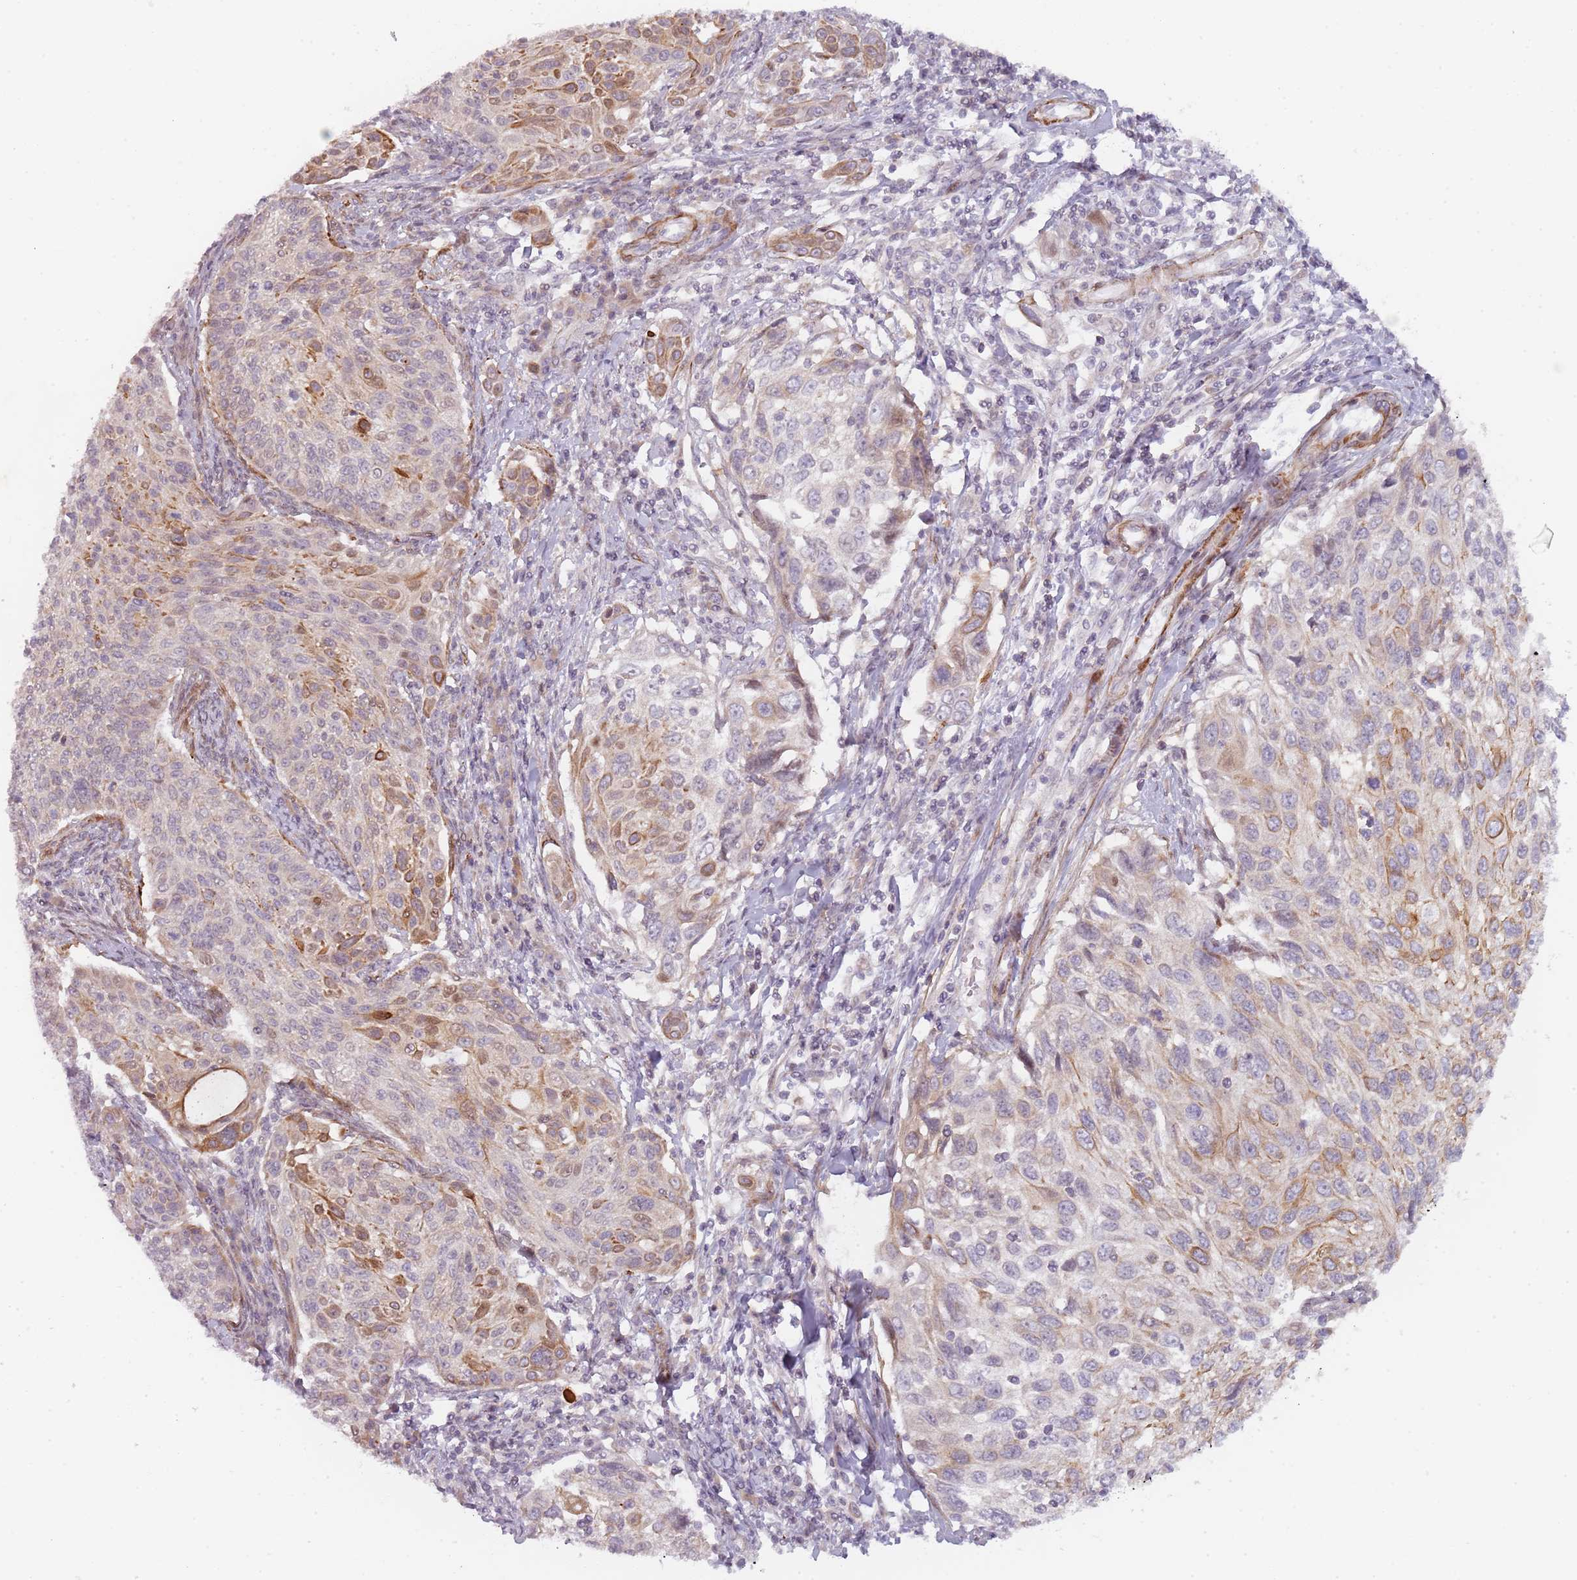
{"staining": {"intensity": "moderate", "quantity": "<25%", "location": "cytoplasmic/membranous"}, "tissue": "cervical cancer", "cell_type": "Tumor cells", "image_type": "cancer", "snomed": [{"axis": "morphology", "description": "Squamous cell carcinoma, NOS"}, {"axis": "topography", "description": "Cervix"}], "caption": "About <25% of tumor cells in human cervical cancer reveal moderate cytoplasmic/membranous protein staining as visualized by brown immunohistochemical staining.", "gene": "RPS6KA2", "patient": {"sex": "female", "age": 70}}